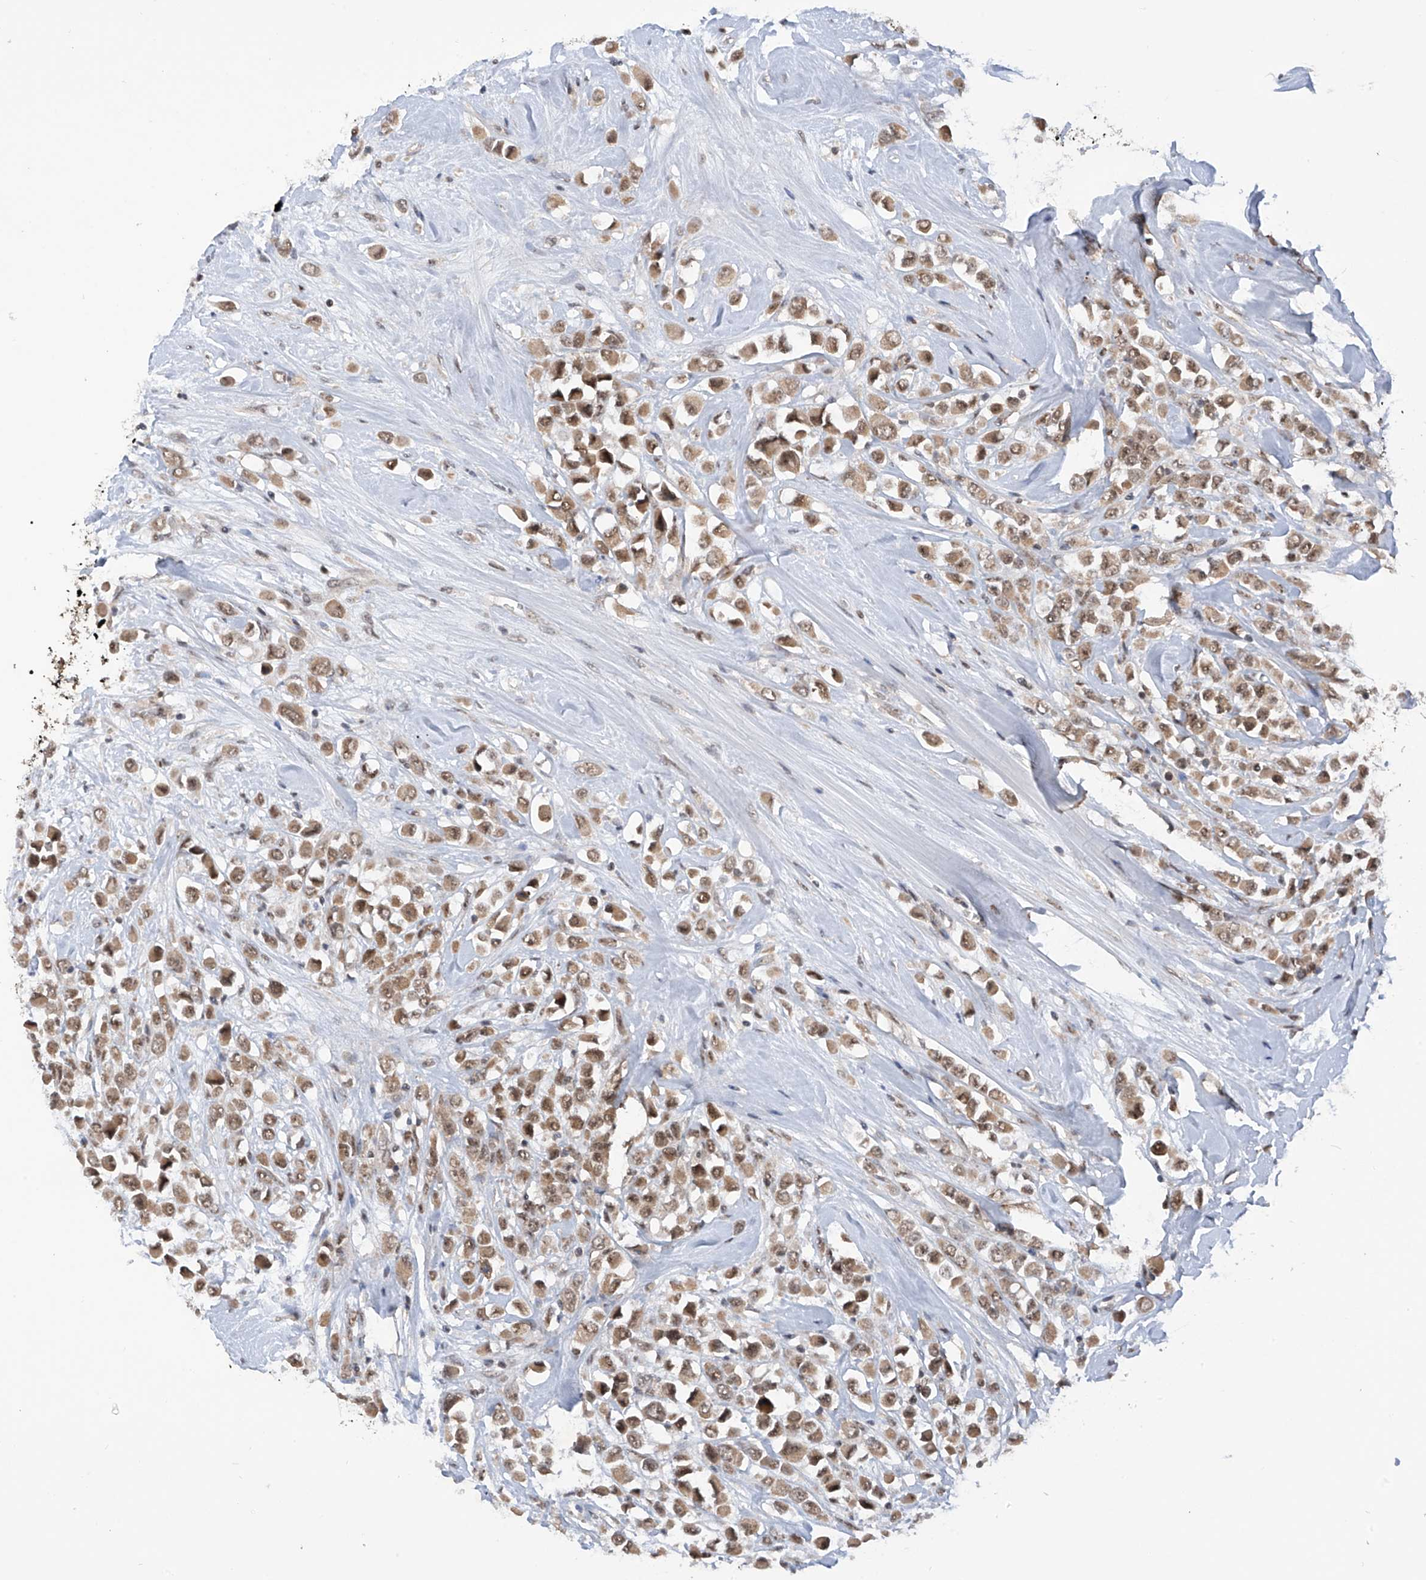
{"staining": {"intensity": "moderate", "quantity": ">75%", "location": "cytoplasmic/membranous,nuclear"}, "tissue": "breast cancer", "cell_type": "Tumor cells", "image_type": "cancer", "snomed": [{"axis": "morphology", "description": "Duct carcinoma"}, {"axis": "topography", "description": "Breast"}], "caption": "This is a histology image of immunohistochemistry staining of breast infiltrating ductal carcinoma, which shows moderate positivity in the cytoplasmic/membranous and nuclear of tumor cells.", "gene": "RPAIN", "patient": {"sex": "female", "age": 61}}